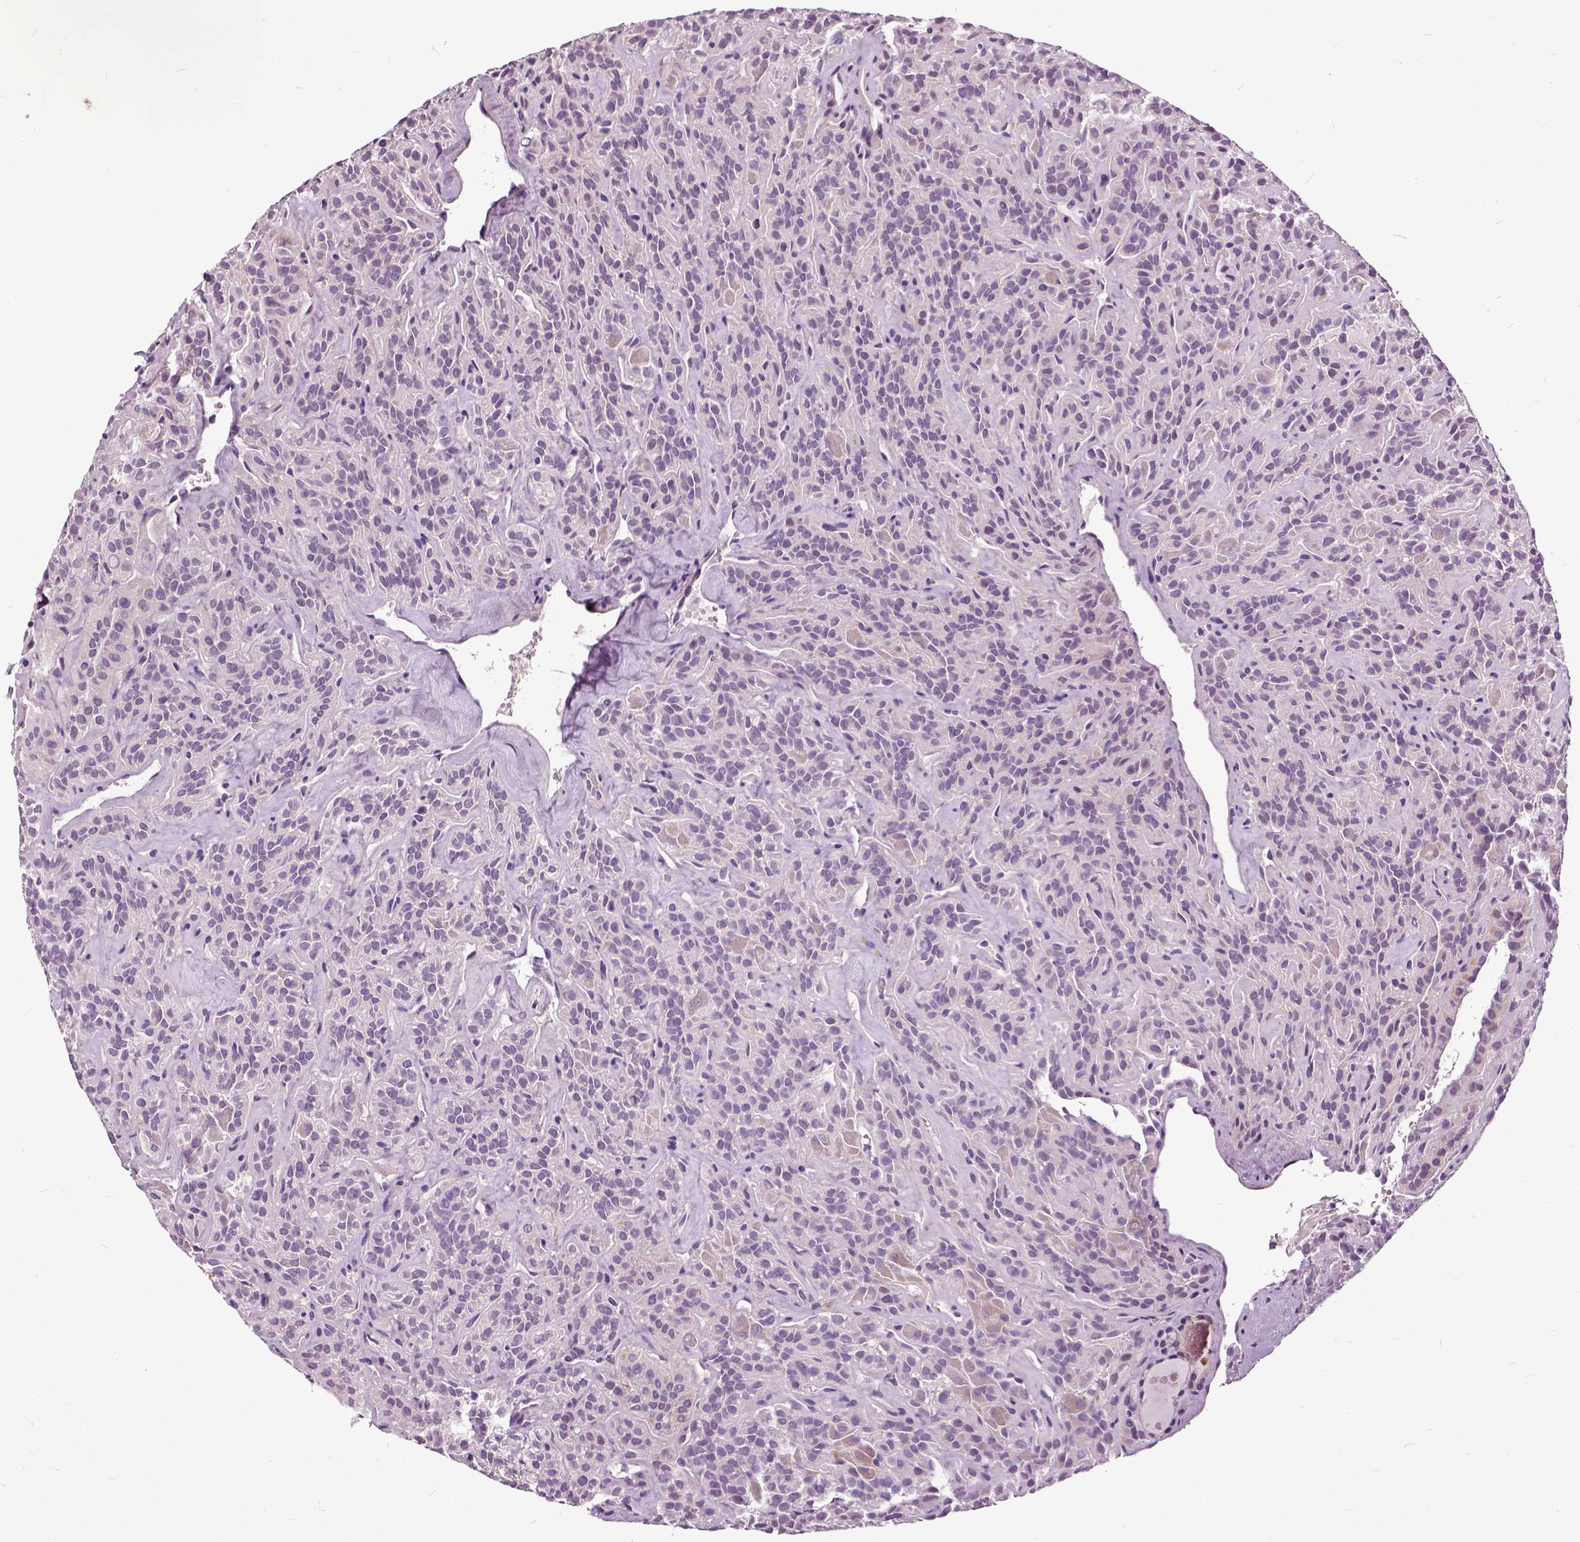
{"staining": {"intensity": "negative", "quantity": "none", "location": "none"}, "tissue": "thyroid cancer", "cell_type": "Tumor cells", "image_type": "cancer", "snomed": [{"axis": "morphology", "description": "Papillary adenocarcinoma, NOS"}, {"axis": "topography", "description": "Thyroid gland"}], "caption": "Image shows no protein expression in tumor cells of thyroid cancer (papillary adenocarcinoma) tissue.", "gene": "ILRUN", "patient": {"sex": "female", "age": 45}}